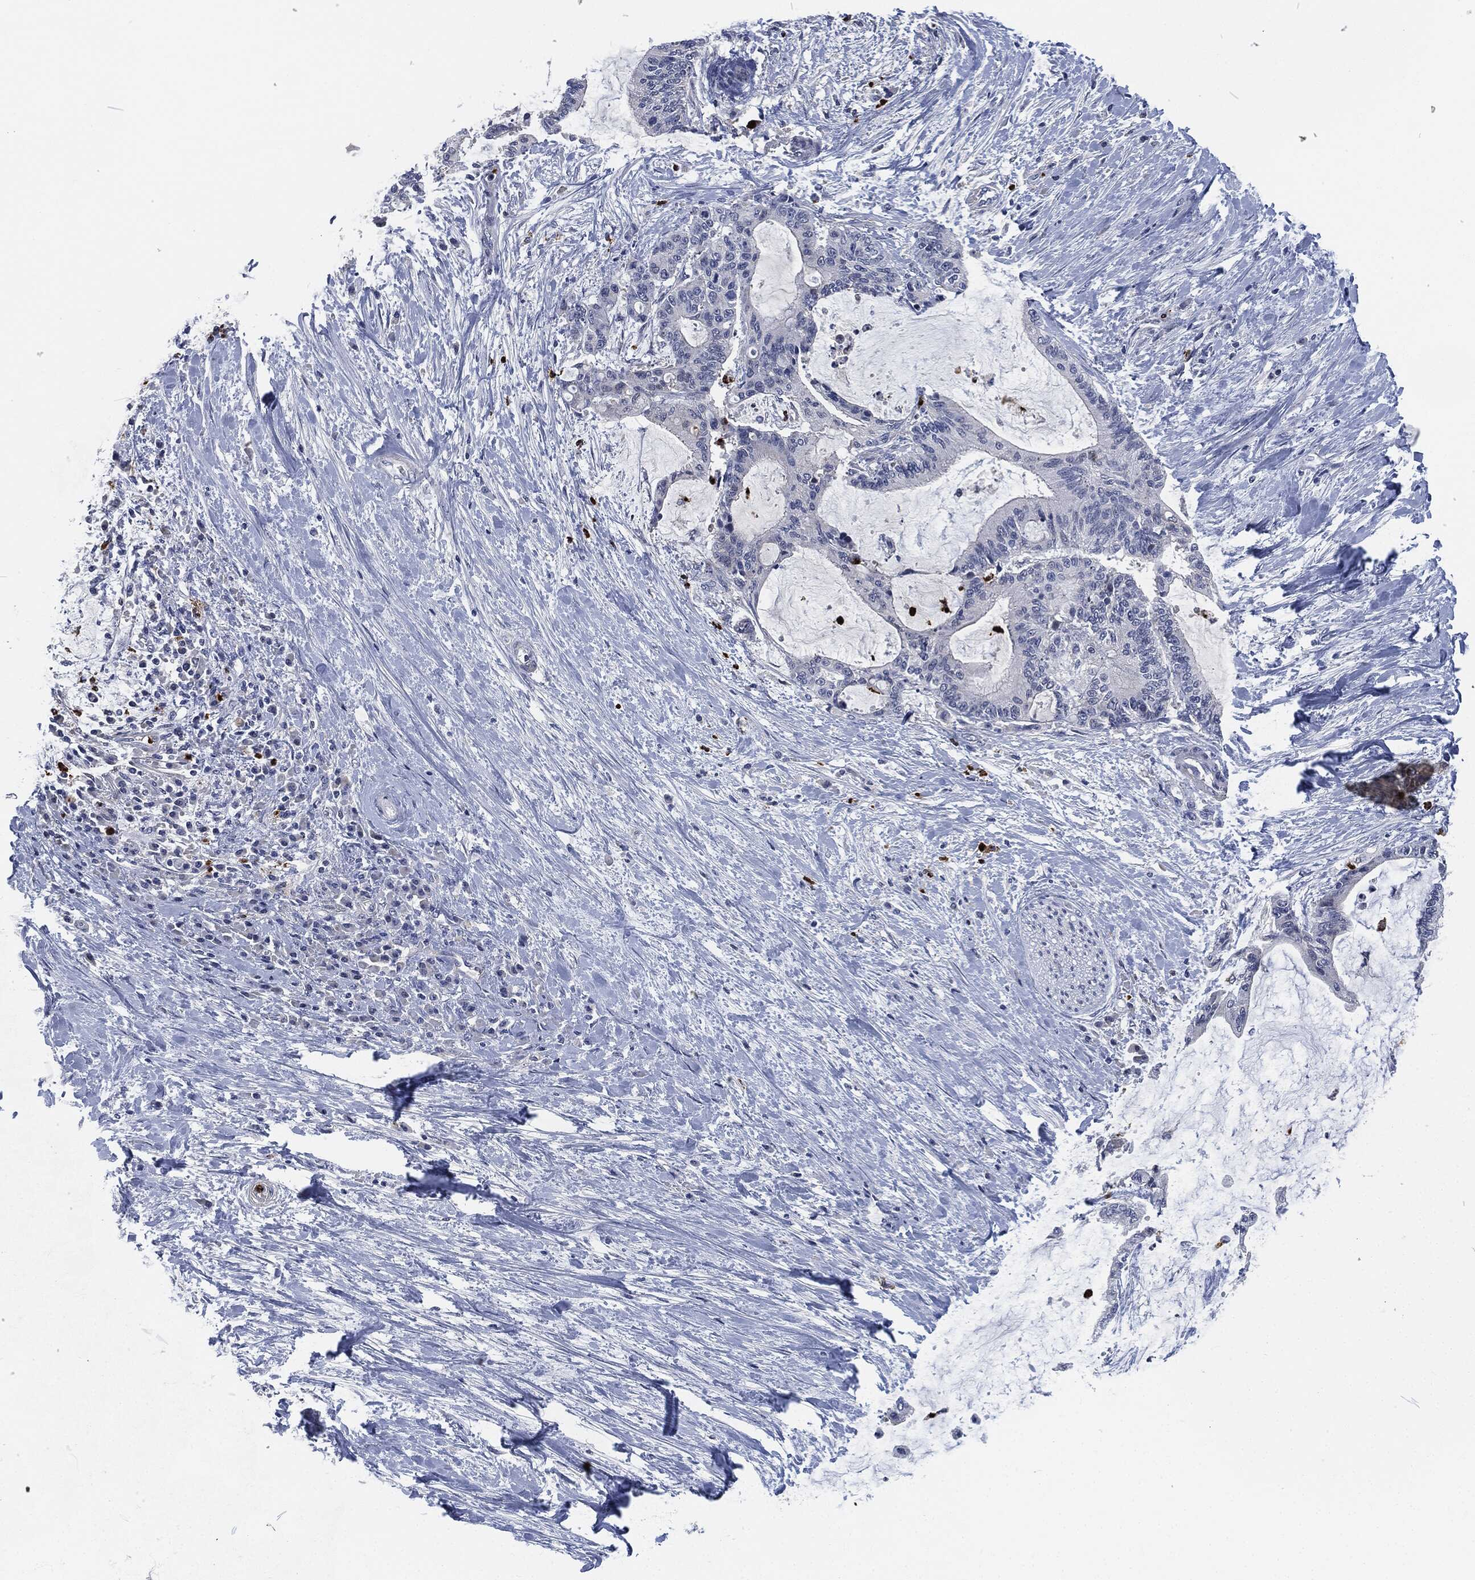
{"staining": {"intensity": "negative", "quantity": "none", "location": "none"}, "tissue": "liver cancer", "cell_type": "Tumor cells", "image_type": "cancer", "snomed": [{"axis": "morphology", "description": "Cholangiocarcinoma"}, {"axis": "topography", "description": "Liver"}], "caption": "Human cholangiocarcinoma (liver) stained for a protein using immunohistochemistry shows no staining in tumor cells.", "gene": "MPO", "patient": {"sex": "female", "age": 73}}